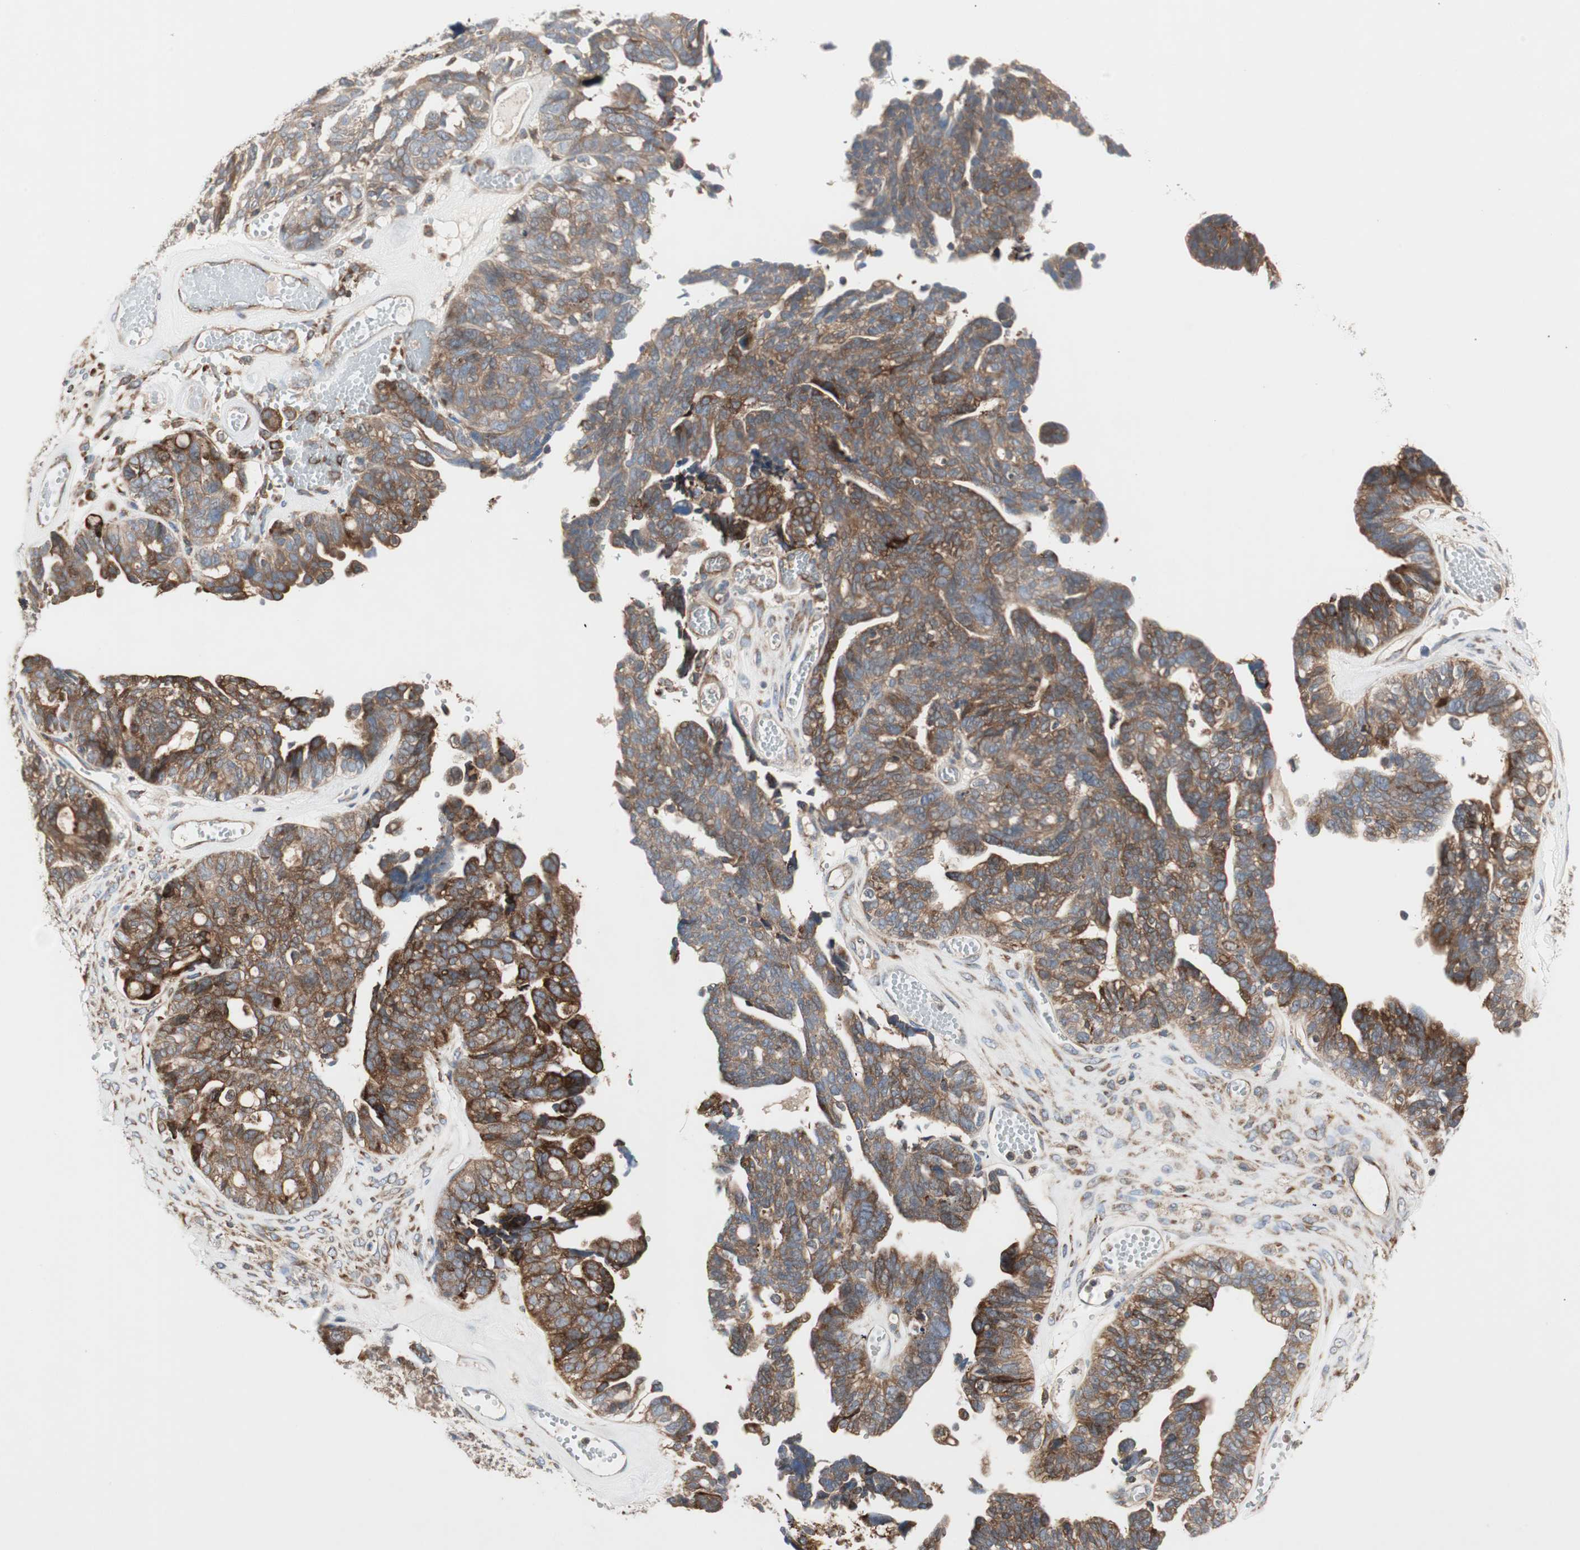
{"staining": {"intensity": "strong", "quantity": ">75%", "location": "cytoplasmic/membranous"}, "tissue": "ovarian cancer", "cell_type": "Tumor cells", "image_type": "cancer", "snomed": [{"axis": "morphology", "description": "Cystadenocarcinoma, serous, NOS"}, {"axis": "topography", "description": "Ovary"}], "caption": "Ovarian cancer stained for a protein (brown) exhibits strong cytoplasmic/membranous positive staining in about >75% of tumor cells.", "gene": "H6PD", "patient": {"sex": "female", "age": 79}}